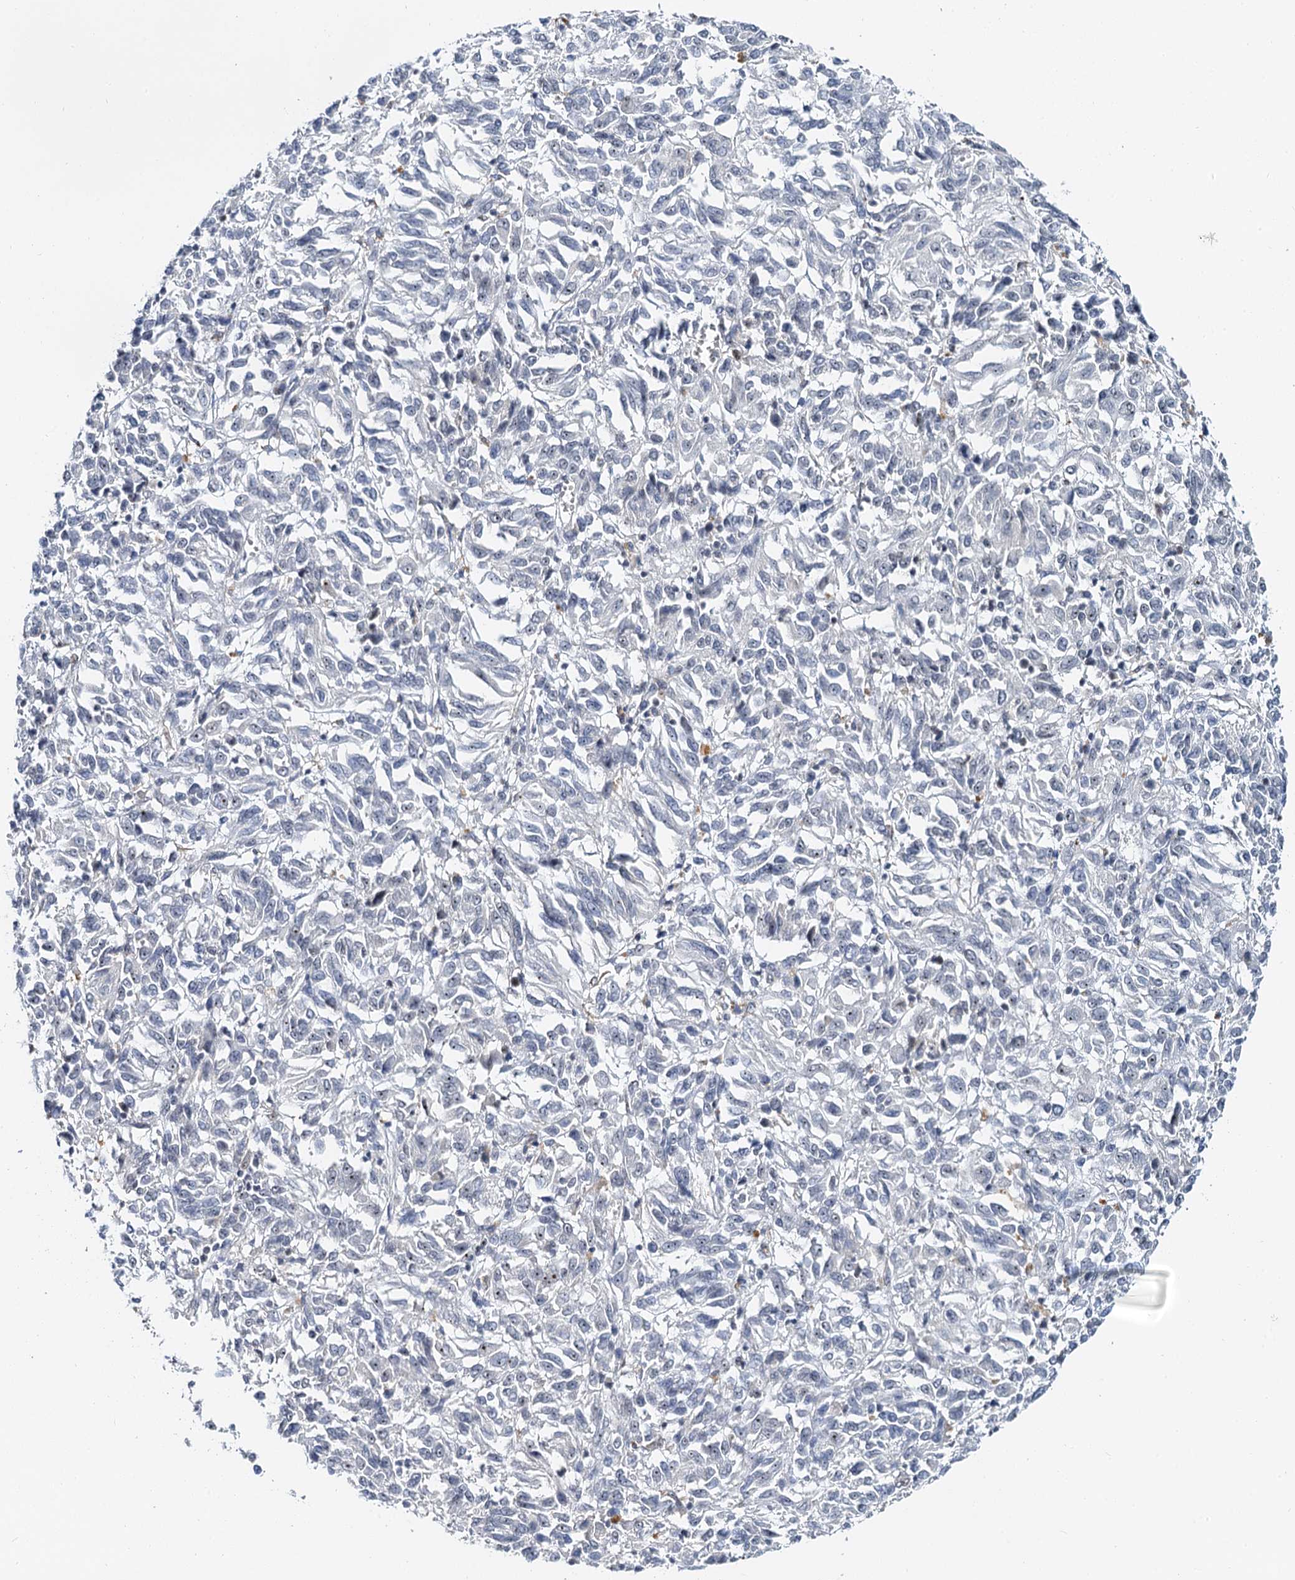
{"staining": {"intensity": "negative", "quantity": "none", "location": "none"}, "tissue": "melanoma", "cell_type": "Tumor cells", "image_type": "cancer", "snomed": [{"axis": "morphology", "description": "Malignant melanoma, Metastatic site"}, {"axis": "topography", "description": "Lung"}], "caption": "Tumor cells show no significant protein staining in malignant melanoma (metastatic site).", "gene": "NOP2", "patient": {"sex": "male", "age": 64}}